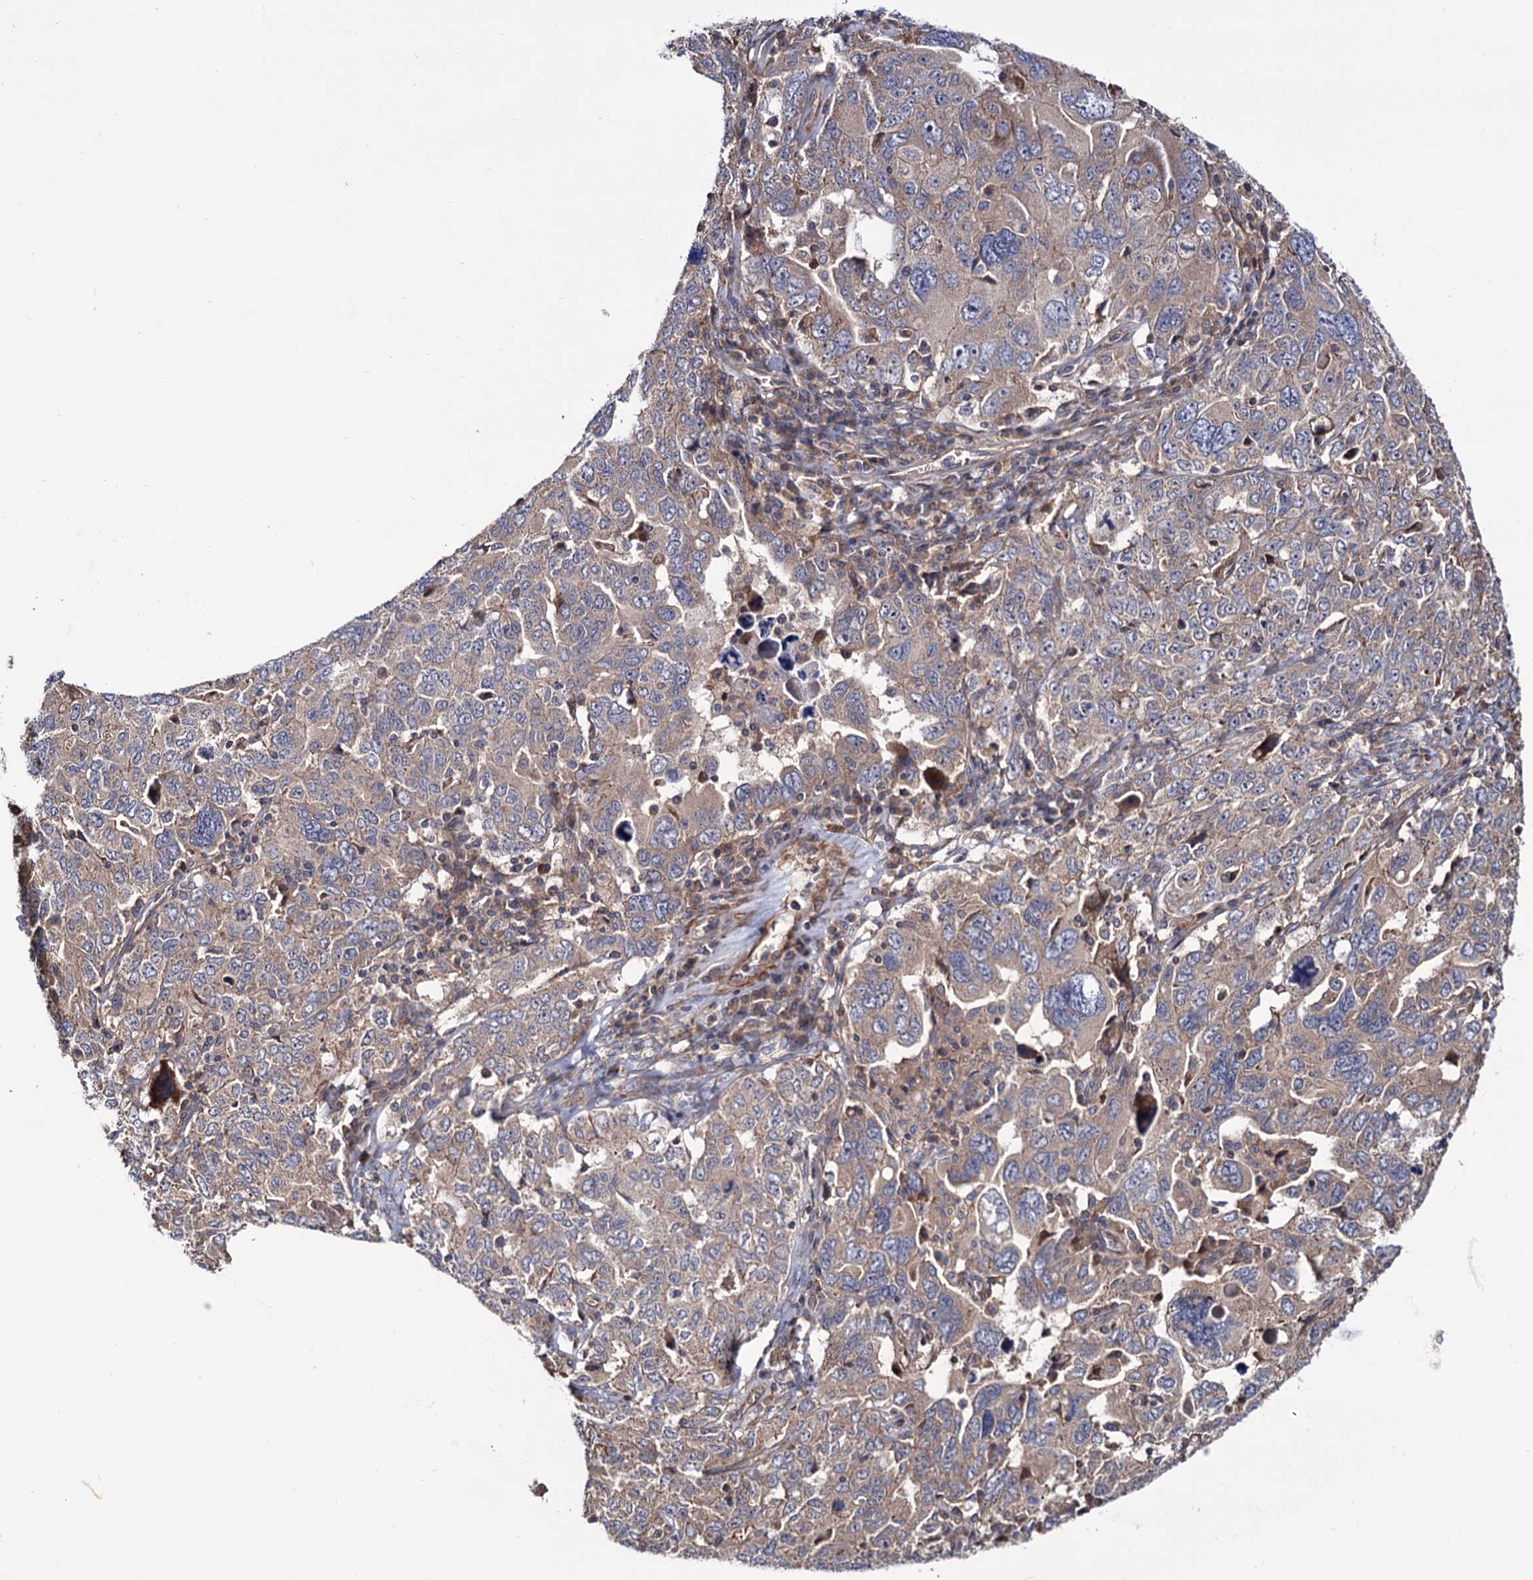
{"staining": {"intensity": "weak", "quantity": "25%-75%", "location": "cytoplasmic/membranous"}, "tissue": "ovarian cancer", "cell_type": "Tumor cells", "image_type": "cancer", "snomed": [{"axis": "morphology", "description": "Carcinoma, endometroid"}, {"axis": "topography", "description": "Ovary"}], "caption": "This is an image of immunohistochemistry staining of ovarian endometroid carcinoma, which shows weak staining in the cytoplasmic/membranous of tumor cells.", "gene": "FERMT2", "patient": {"sex": "female", "age": 62}}